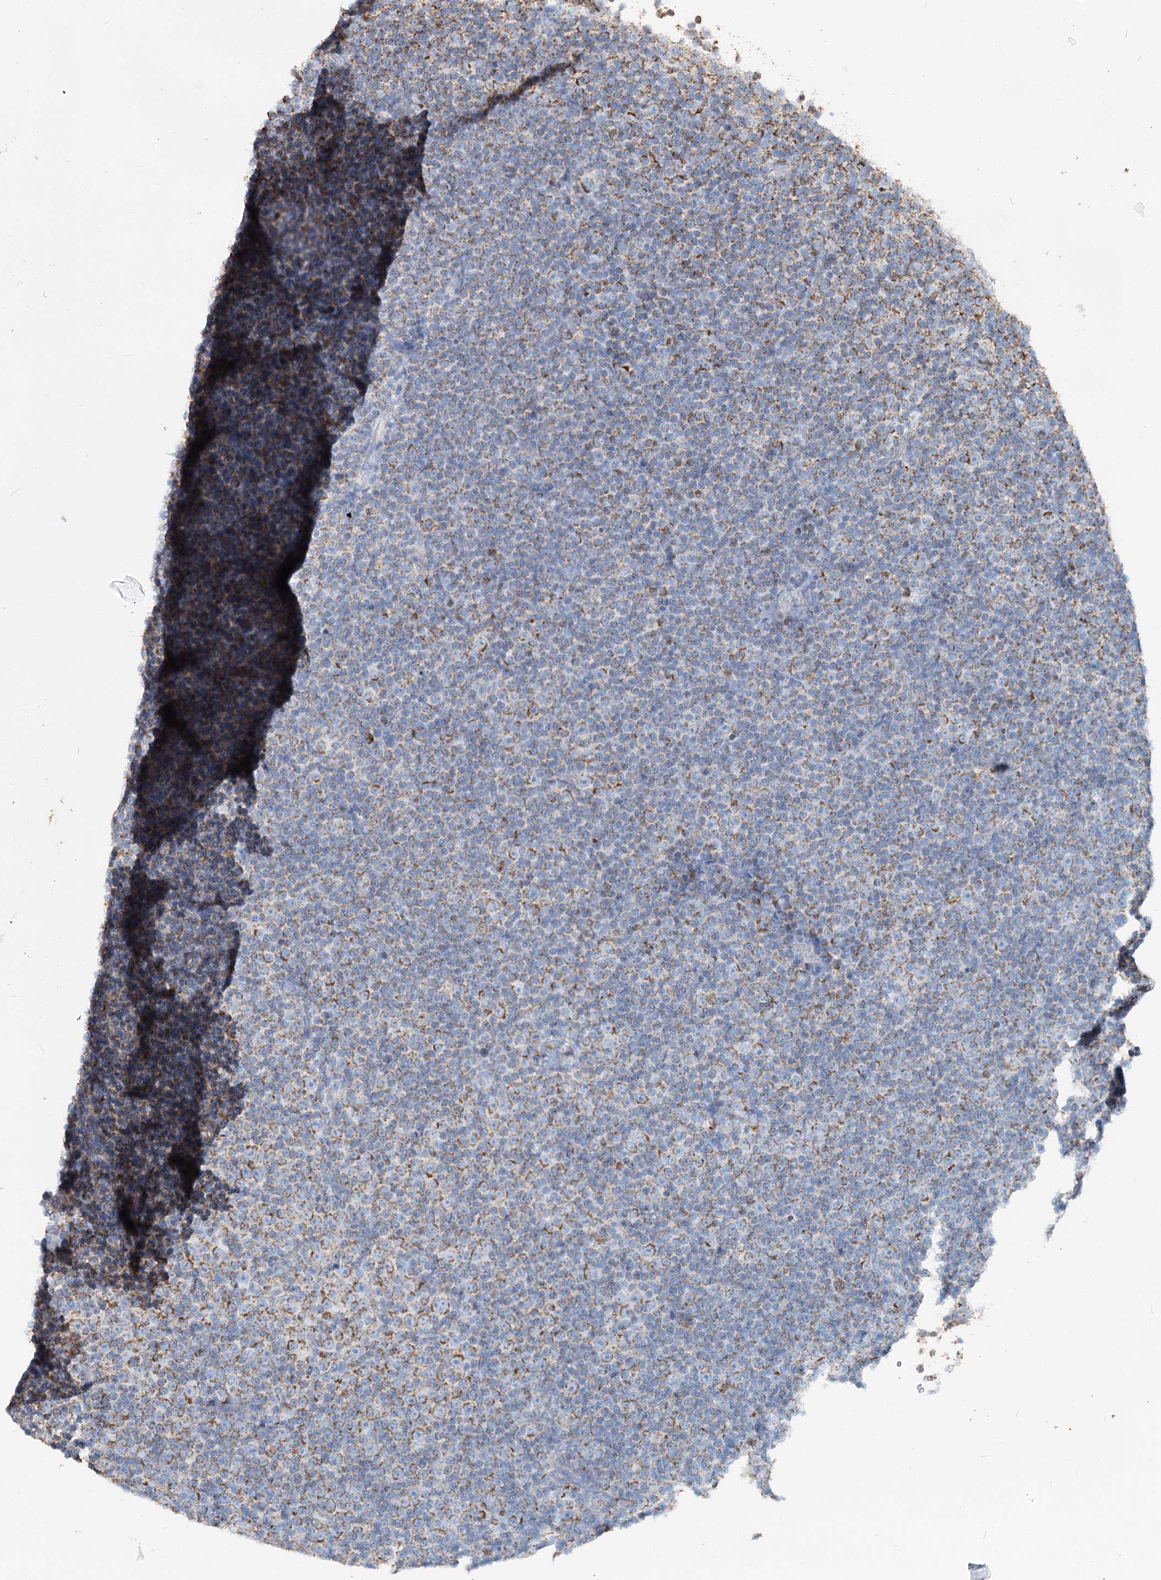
{"staining": {"intensity": "moderate", "quantity": ">75%", "location": "cytoplasmic/membranous"}, "tissue": "lymphoma", "cell_type": "Tumor cells", "image_type": "cancer", "snomed": [{"axis": "morphology", "description": "Malignant lymphoma, non-Hodgkin's type, Low grade"}, {"axis": "topography", "description": "Lymph node"}], "caption": "Malignant lymphoma, non-Hodgkin's type (low-grade) stained with immunohistochemistry reveals moderate cytoplasmic/membranous staining in about >75% of tumor cells.", "gene": "MCCC2", "patient": {"sex": "female", "age": 67}}